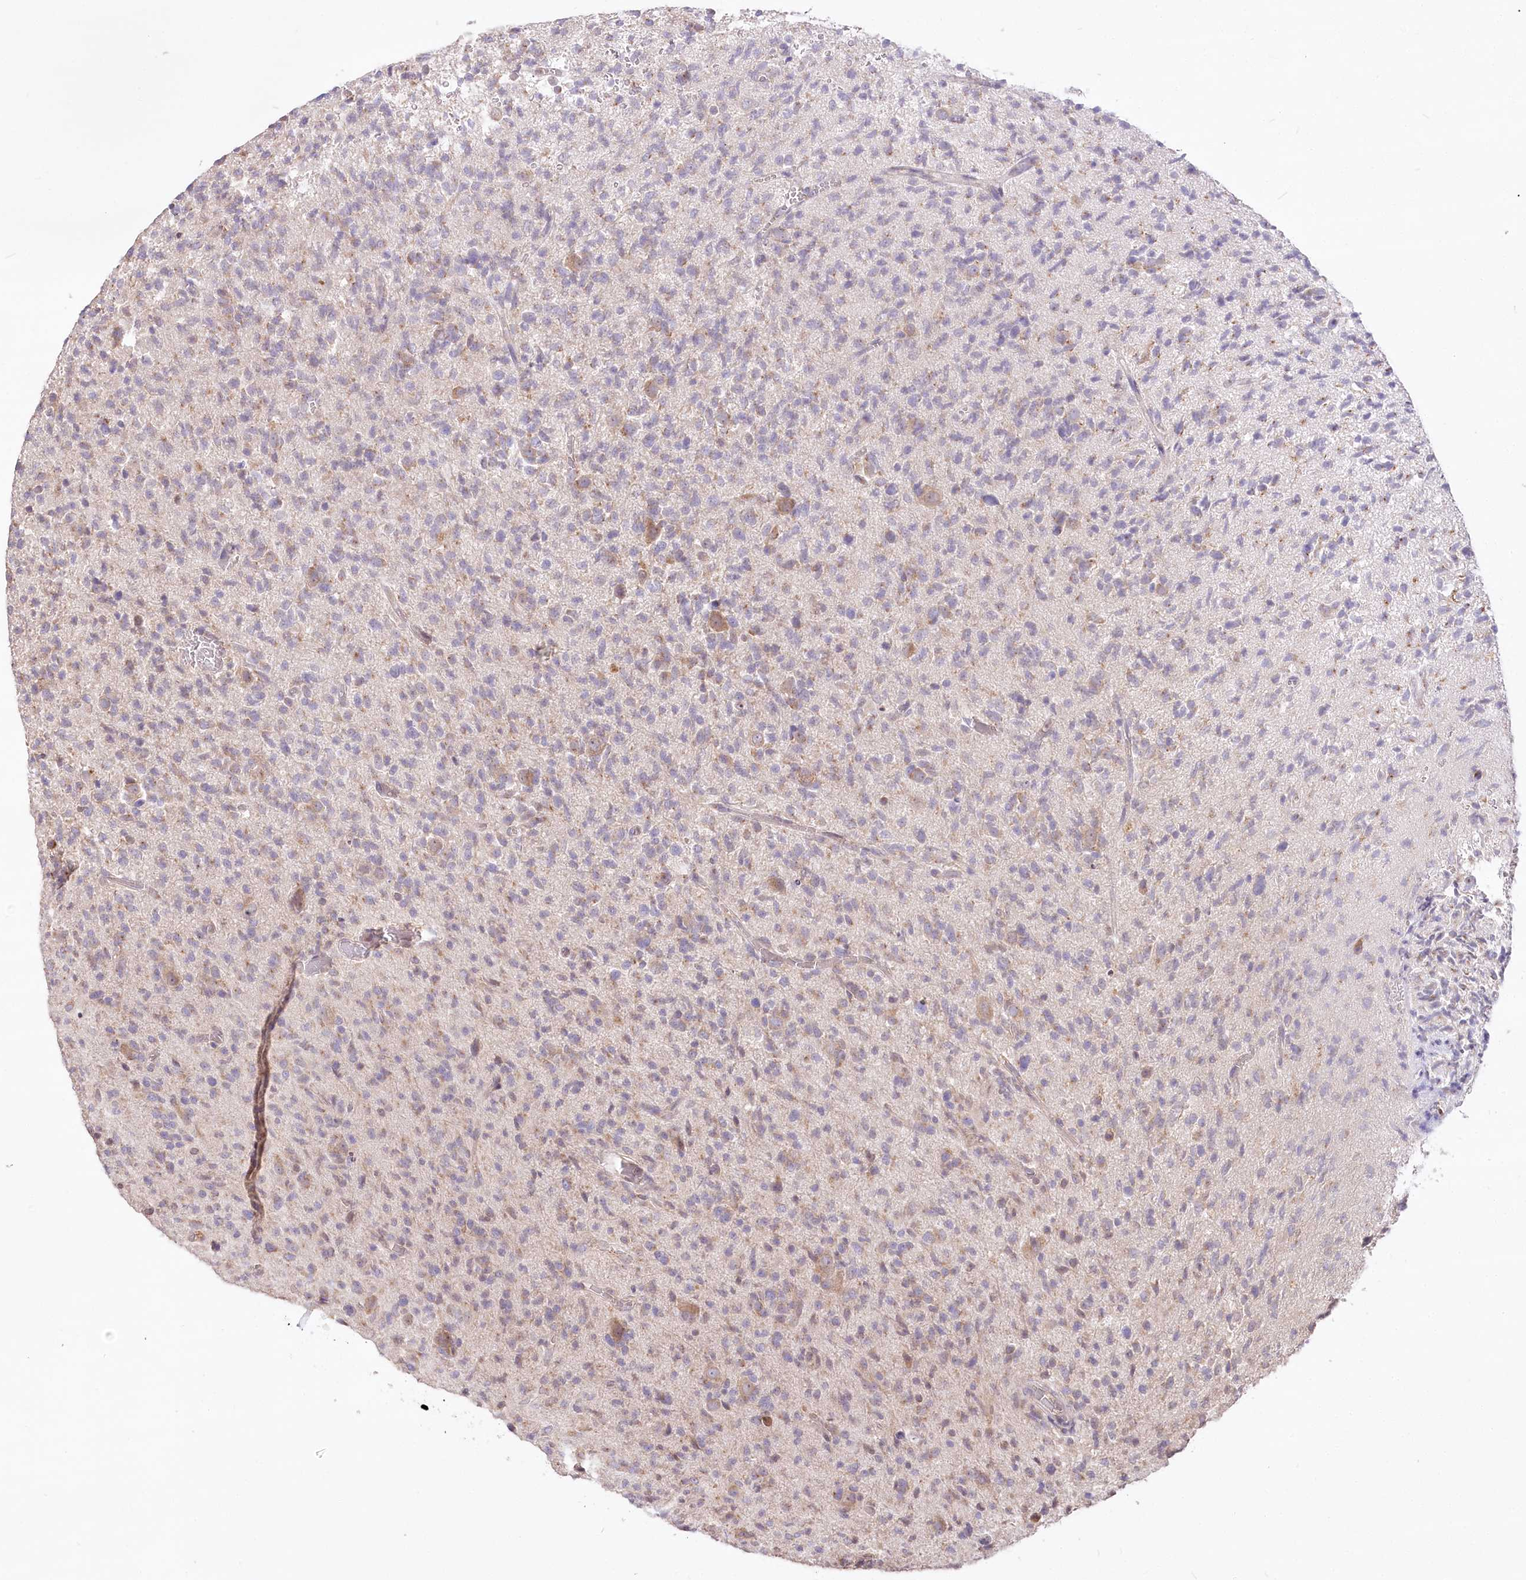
{"staining": {"intensity": "weak", "quantity": "<25%", "location": "cytoplasmic/membranous"}, "tissue": "glioma", "cell_type": "Tumor cells", "image_type": "cancer", "snomed": [{"axis": "morphology", "description": "Glioma, malignant, High grade"}, {"axis": "topography", "description": "Brain"}], "caption": "Tumor cells show no significant protein positivity in malignant glioma (high-grade).", "gene": "STT3B", "patient": {"sex": "female", "age": 57}}